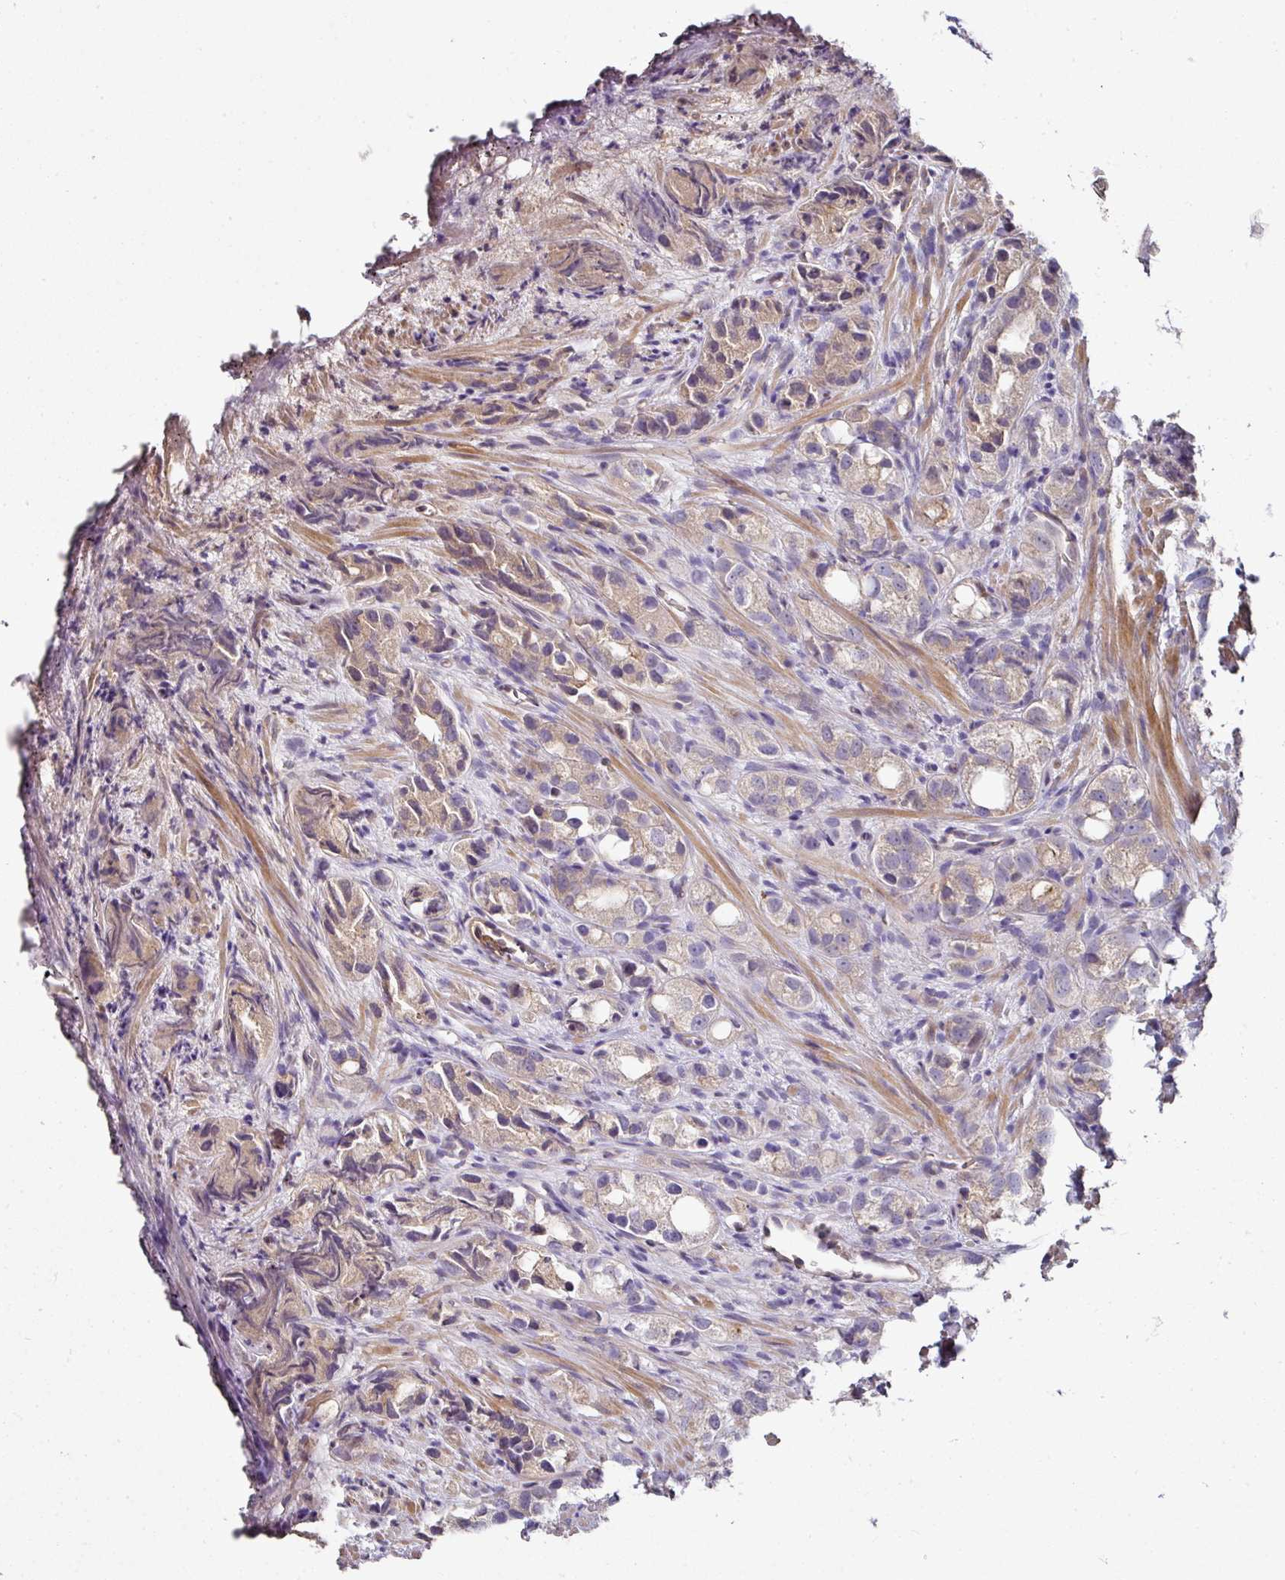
{"staining": {"intensity": "negative", "quantity": "none", "location": "none"}, "tissue": "prostate cancer", "cell_type": "Tumor cells", "image_type": "cancer", "snomed": [{"axis": "morphology", "description": "Adenocarcinoma, High grade"}, {"axis": "topography", "description": "Prostate"}], "caption": "Immunohistochemistry micrograph of neoplastic tissue: human prostate cancer stained with DAB exhibits no significant protein expression in tumor cells. Nuclei are stained in blue.", "gene": "C4orf48", "patient": {"sex": "male", "age": 82}}